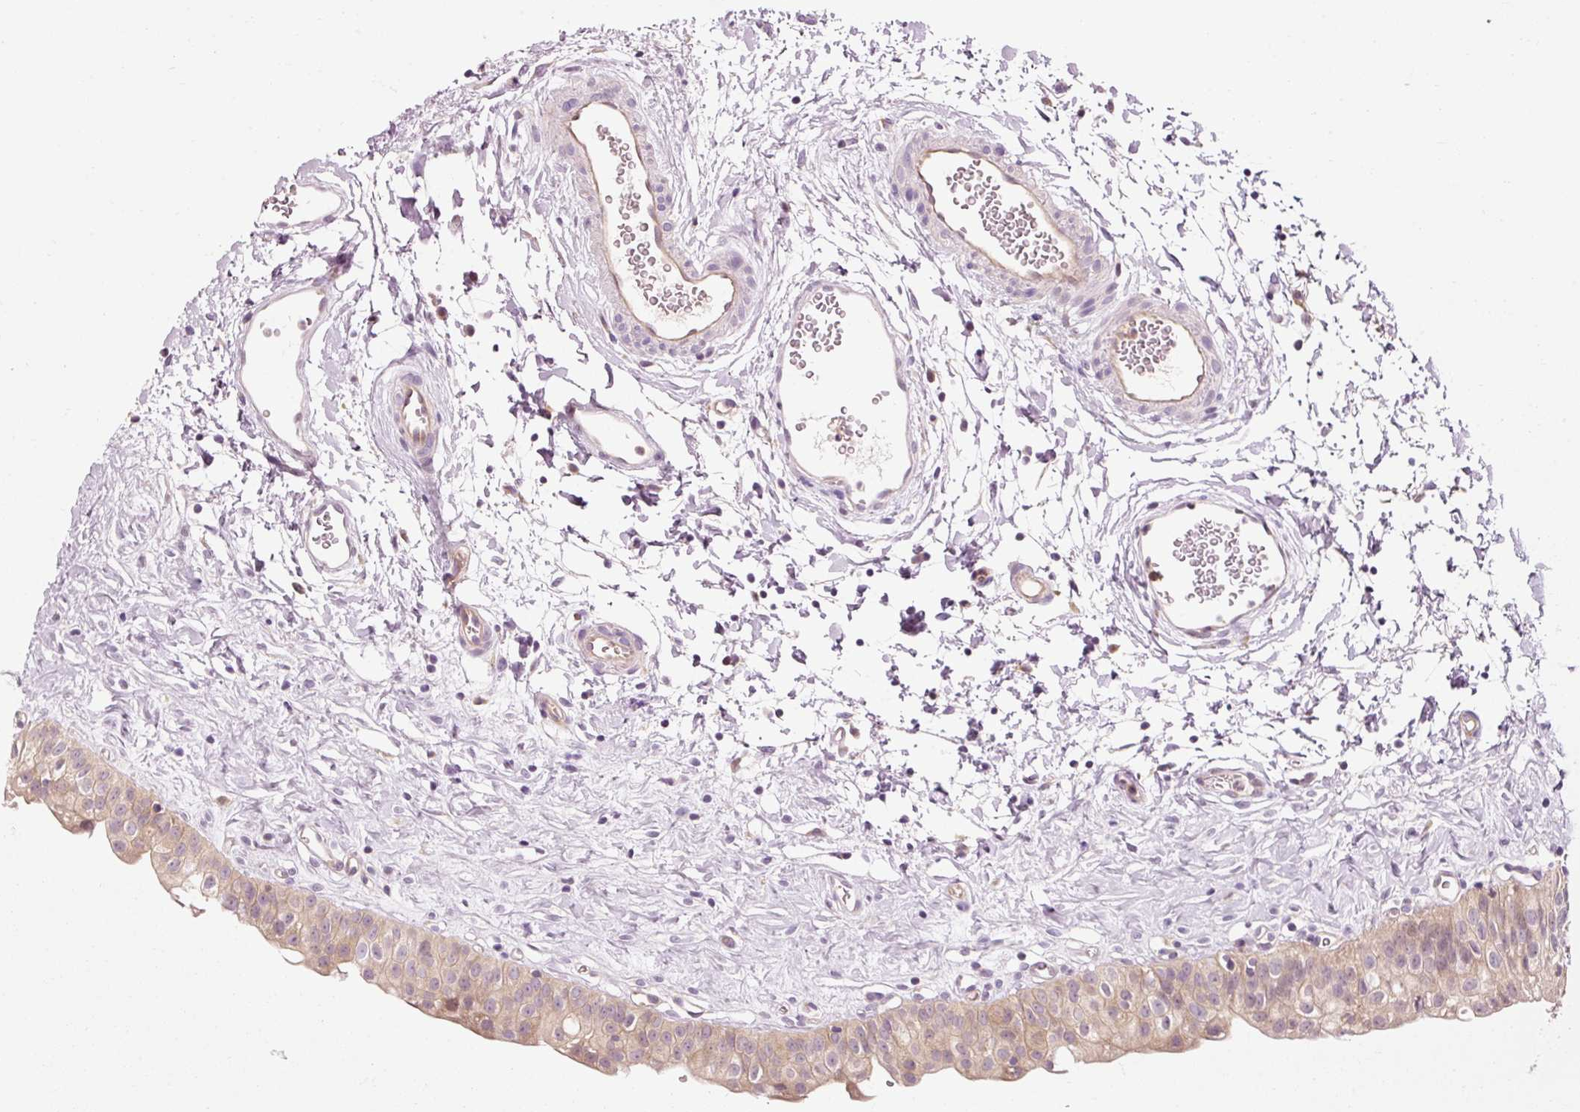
{"staining": {"intensity": "moderate", "quantity": ">75%", "location": "cytoplasmic/membranous"}, "tissue": "urinary bladder", "cell_type": "Urothelial cells", "image_type": "normal", "snomed": [{"axis": "morphology", "description": "Normal tissue, NOS"}, {"axis": "topography", "description": "Urinary bladder"}], "caption": "Human urinary bladder stained with a brown dye exhibits moderate cytoplasmic/membranous positive expression in about >75% of urothelial cells.", "gene": "NAPA", "patient": {"sex": "male", "age": 51}}